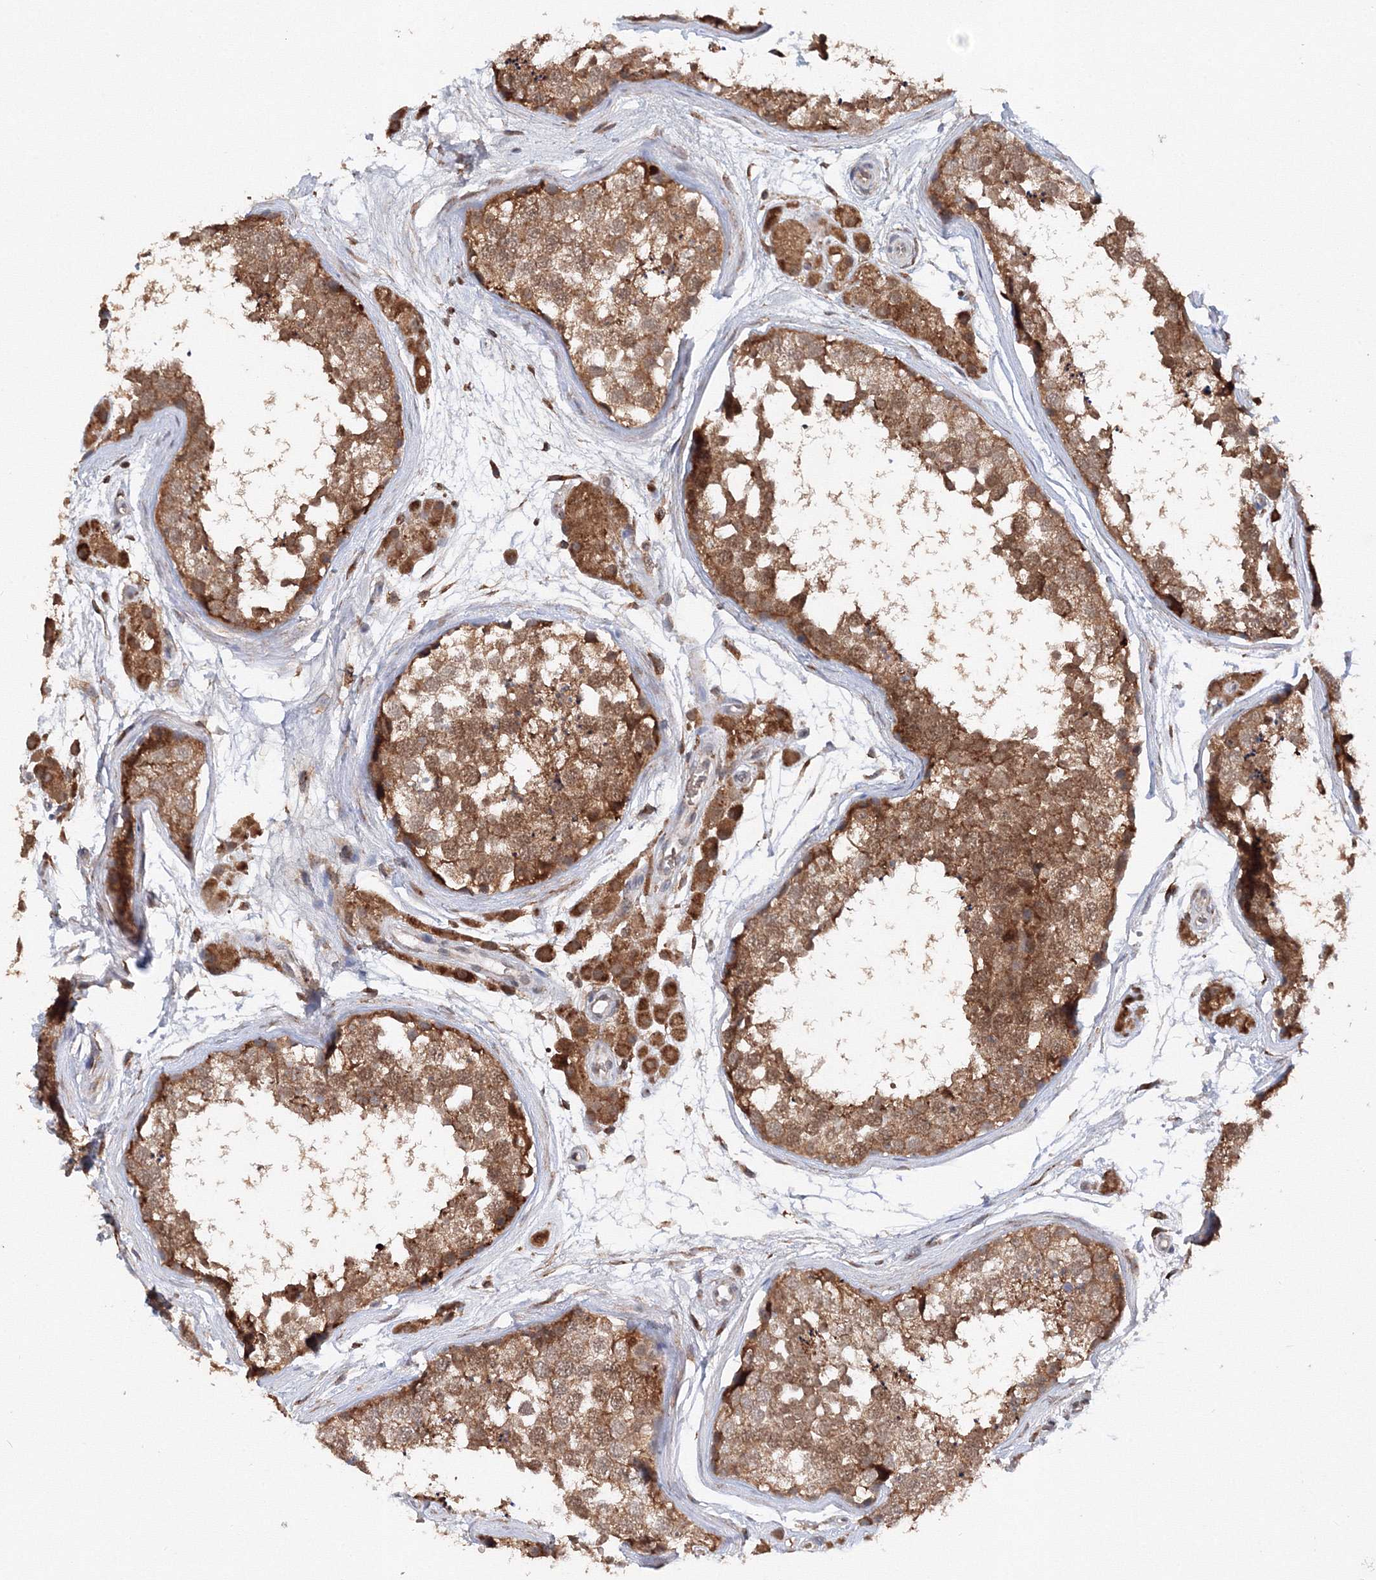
{"staining": {"intensity": "moderate", "quantity": ">75%", "location": "cytoplasmic/membranous"}, "tissue": "testis", "cell_type": "Cells in seminiferous ducts", "image_type": "normal", "snomed": [{"axis": "morphology", "description": "Normal tissue, NOS"}, {"axis": "topography", "description": "Testis"}], "caption": "This image demonstrates immunohistochemistry staining of benign human testis, with medium moderate cytoplasmic/membranous expression in about >75% of cells in seminiferous ducts.", "gene": "DIS3L2", "patient": {"sex": "male", "age": 56}}